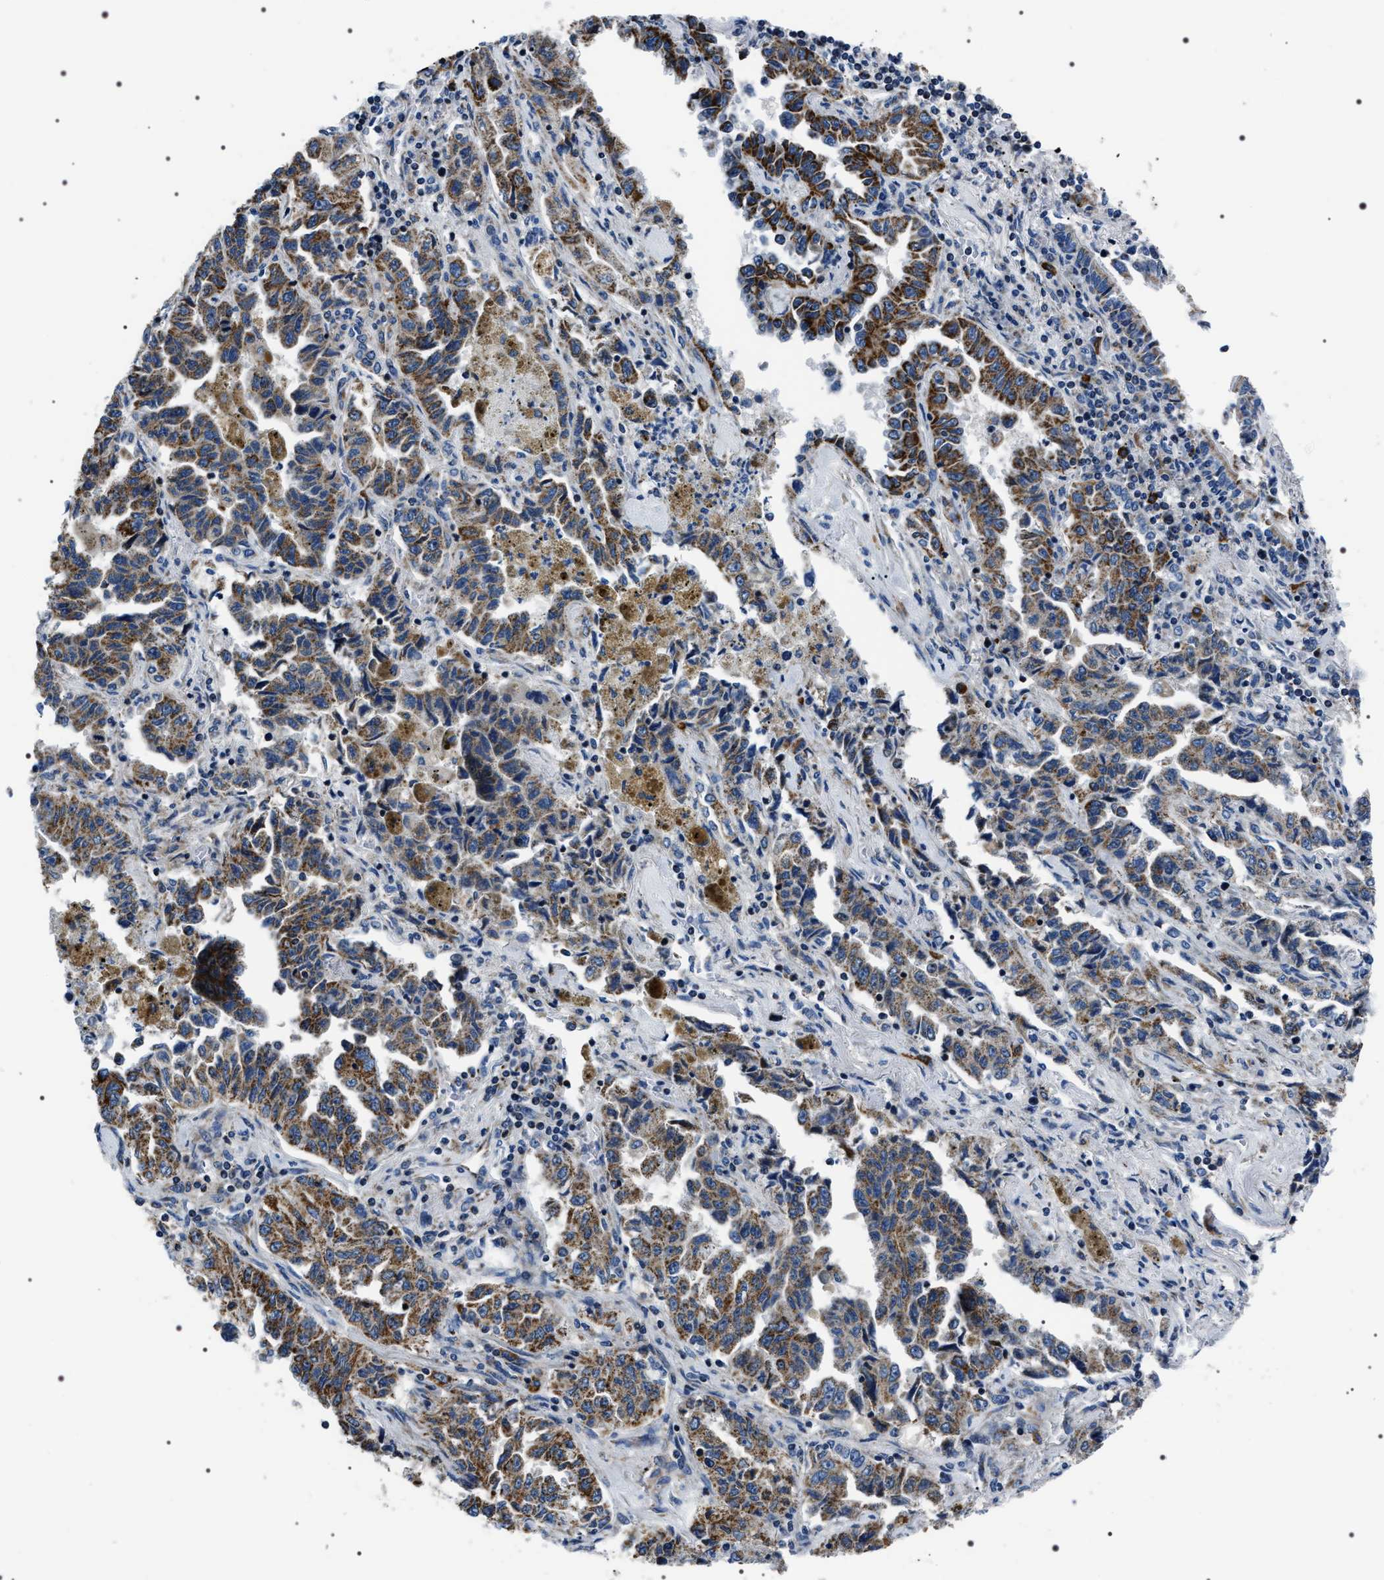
{"staining": {"intensity": "moderate", "quantity": ">75%", "location": "cytoplasmic/membranous"}, "tissue": "lung cancer", "cell_type": "Tumor cells", "image_type": "cancer", "snomed": [{"axis": "morphology", "description": "Adenocarcinoma, NOS"}, {"axis": "topography", "description": "Lung"}], "caption": "Immunohistochemical staining of lung cancer exhibits medium levels of moderate cytoplasmic/membranous protein expression in about >75% of tumor cells.", "gene": "NTMT1", "patient": {"sex": "female", "age": 51}}